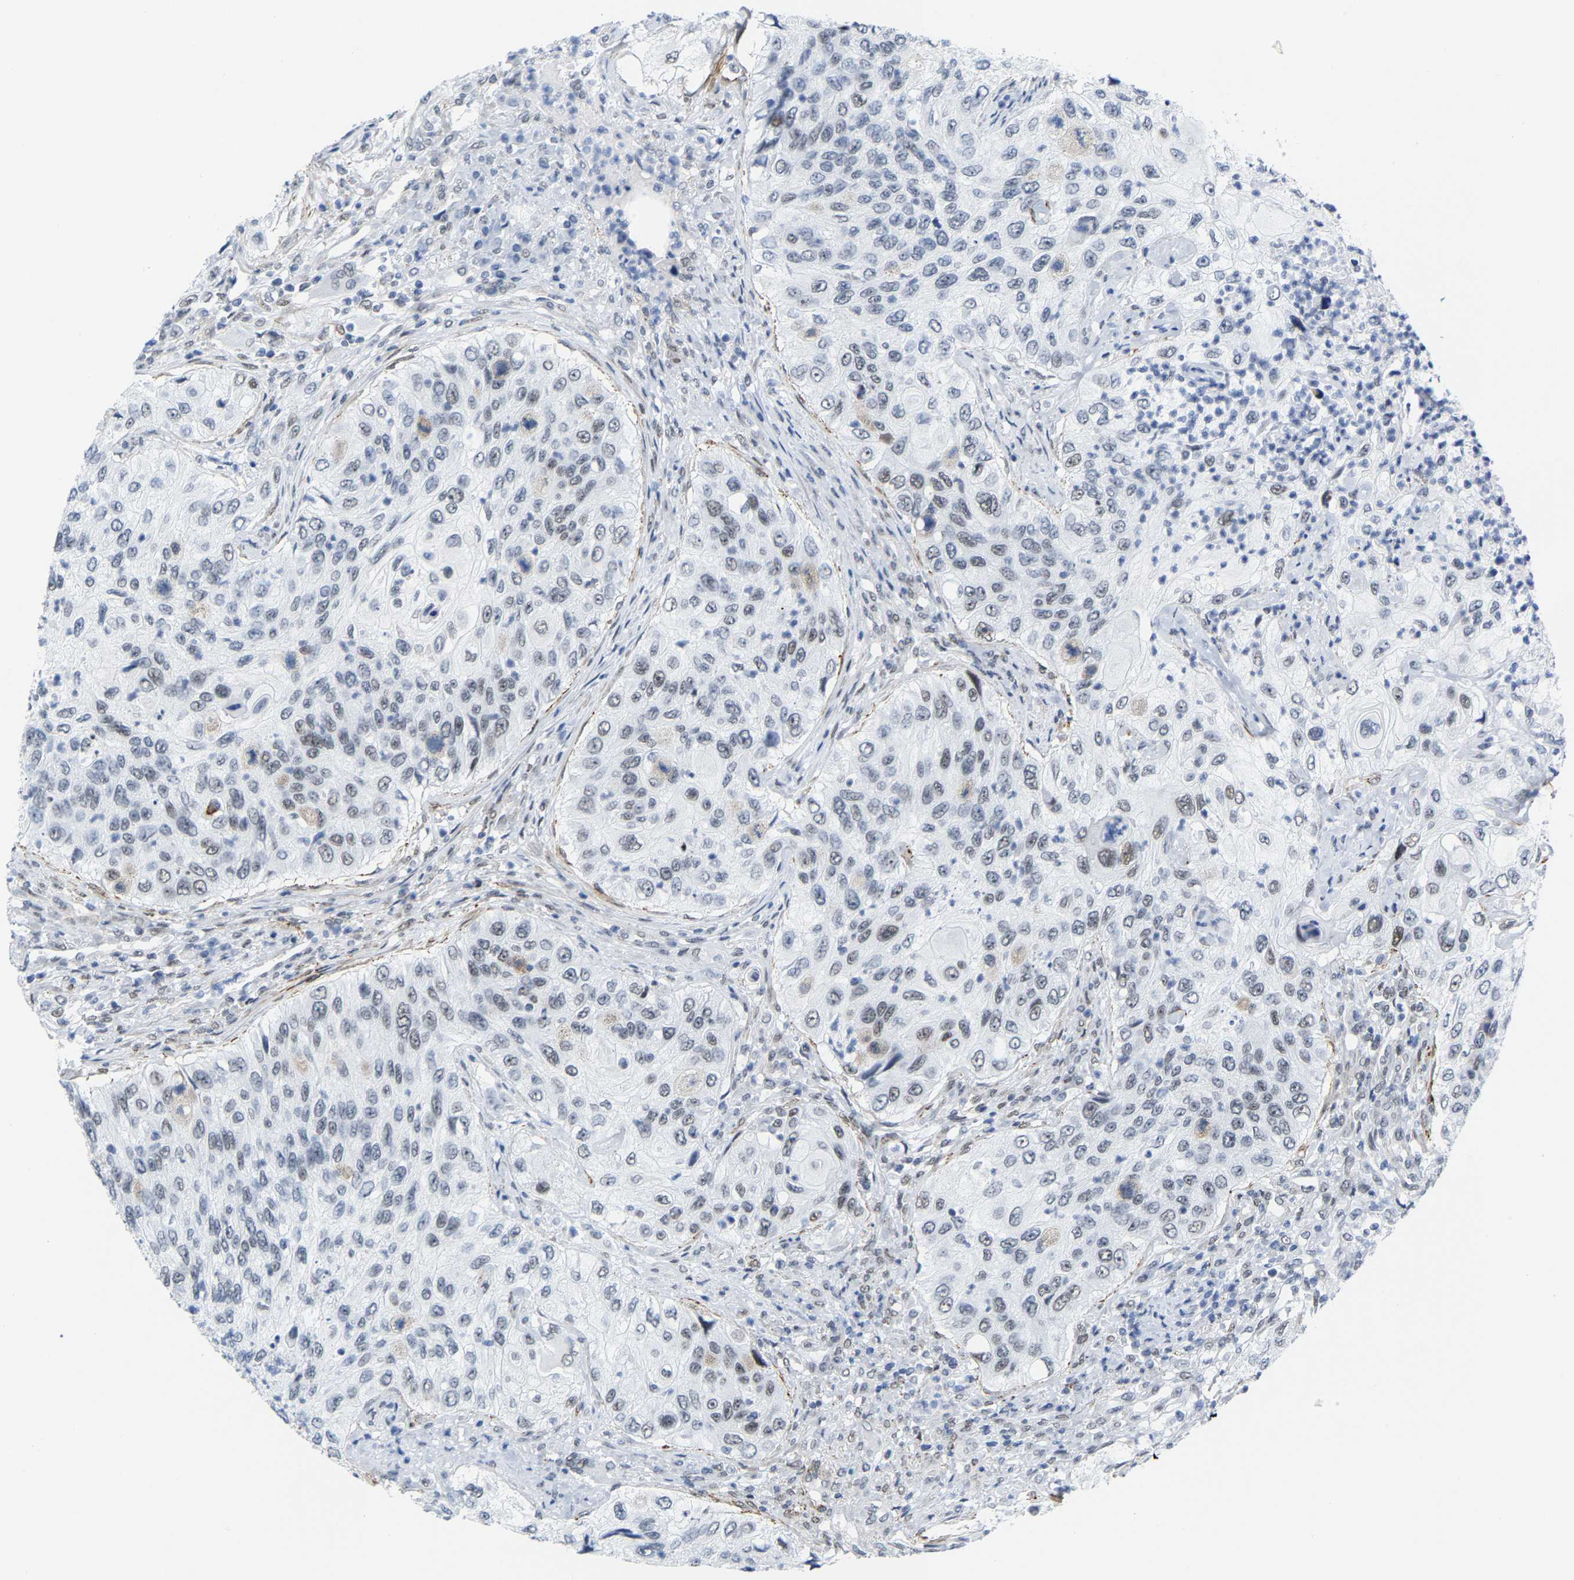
{"staining": {"intensity": "weak", "quantity": "<25%", "location": "nuclear"}, "tissue": "urothelial cancer", "cell_type": "Tumor cells", "image_type": "cancer", "snomed": [{"axis": "morphology", "description": "Urothelial carcinoma, High grade"}, {"axis": "topography", "description": "Urinary bladder"}], "caption": "High magnification brightfield microscopy of high-grade urothelial carcinoma stained with DAB (3,3'-diaminobenzidine) (brown) and counterstained with hematoxylin (blue): tumor cells show no significant expression.", "gene": "FAM180A", "patient": {"sex": "female", "age": 60}}